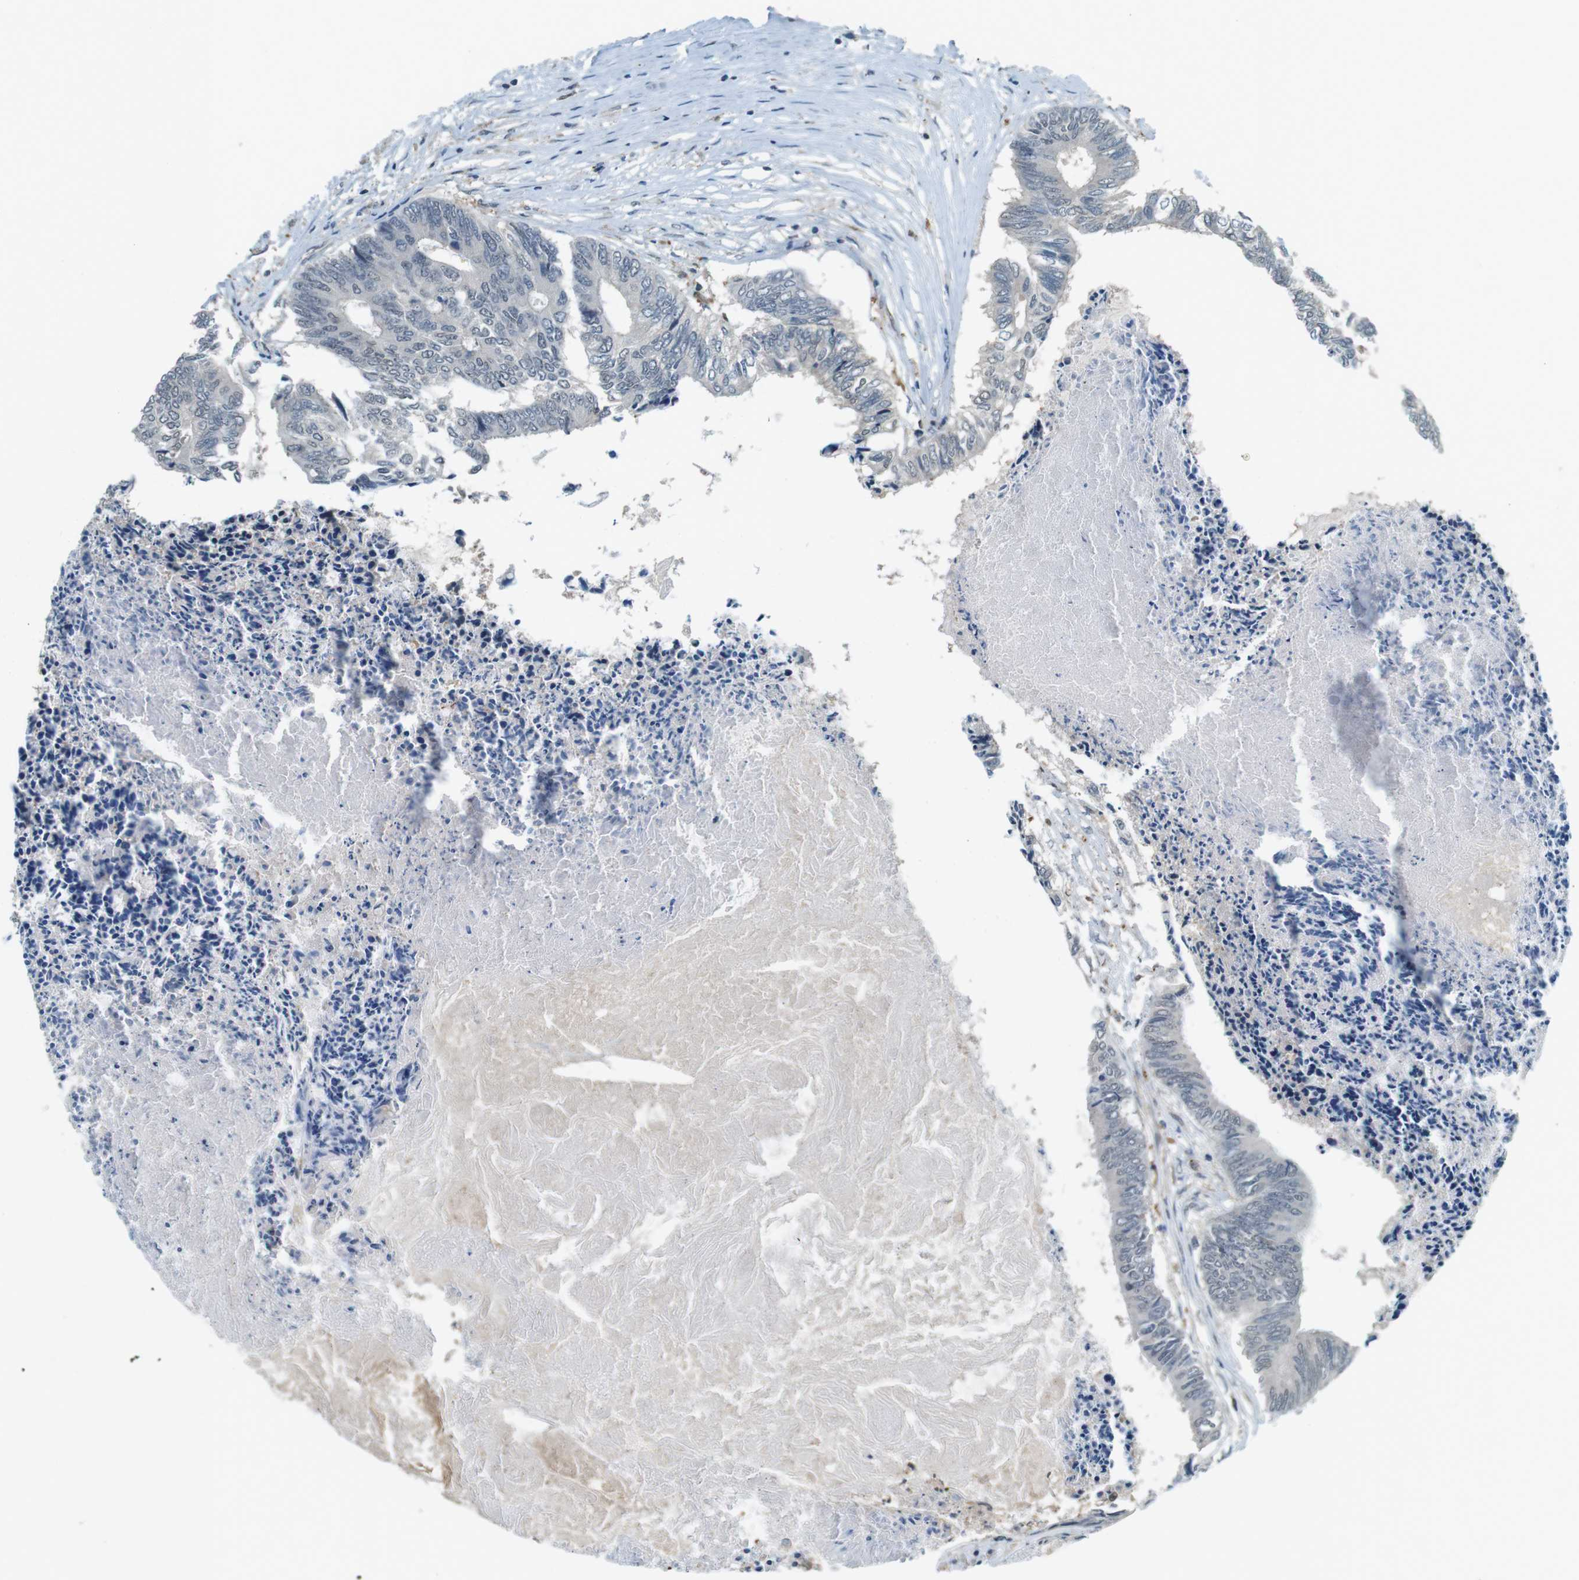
{"staining": {"intensity": "negative", "quantity": "none", "location": "none"}, "tissue": "colorectal cancer", "cell_type": "Tumor cells", "image_type": "cancer", "snomed": [{"axis": "morphology", "description": "Adenocarcinoma, NOS"}, {"axis": "topography", "description": "Rectum"}], "caption": "The immunohistochemistry (IHC) photomicrograph has no significant expression in tumor cells of adenocarcinoma (colorectal) tissue. (DAB (3,3'-diaminobenzidine) IHC with hematoxylin counter stain).", "gene": "CDK14", "patient": {"sex": "male", "age": 63}}